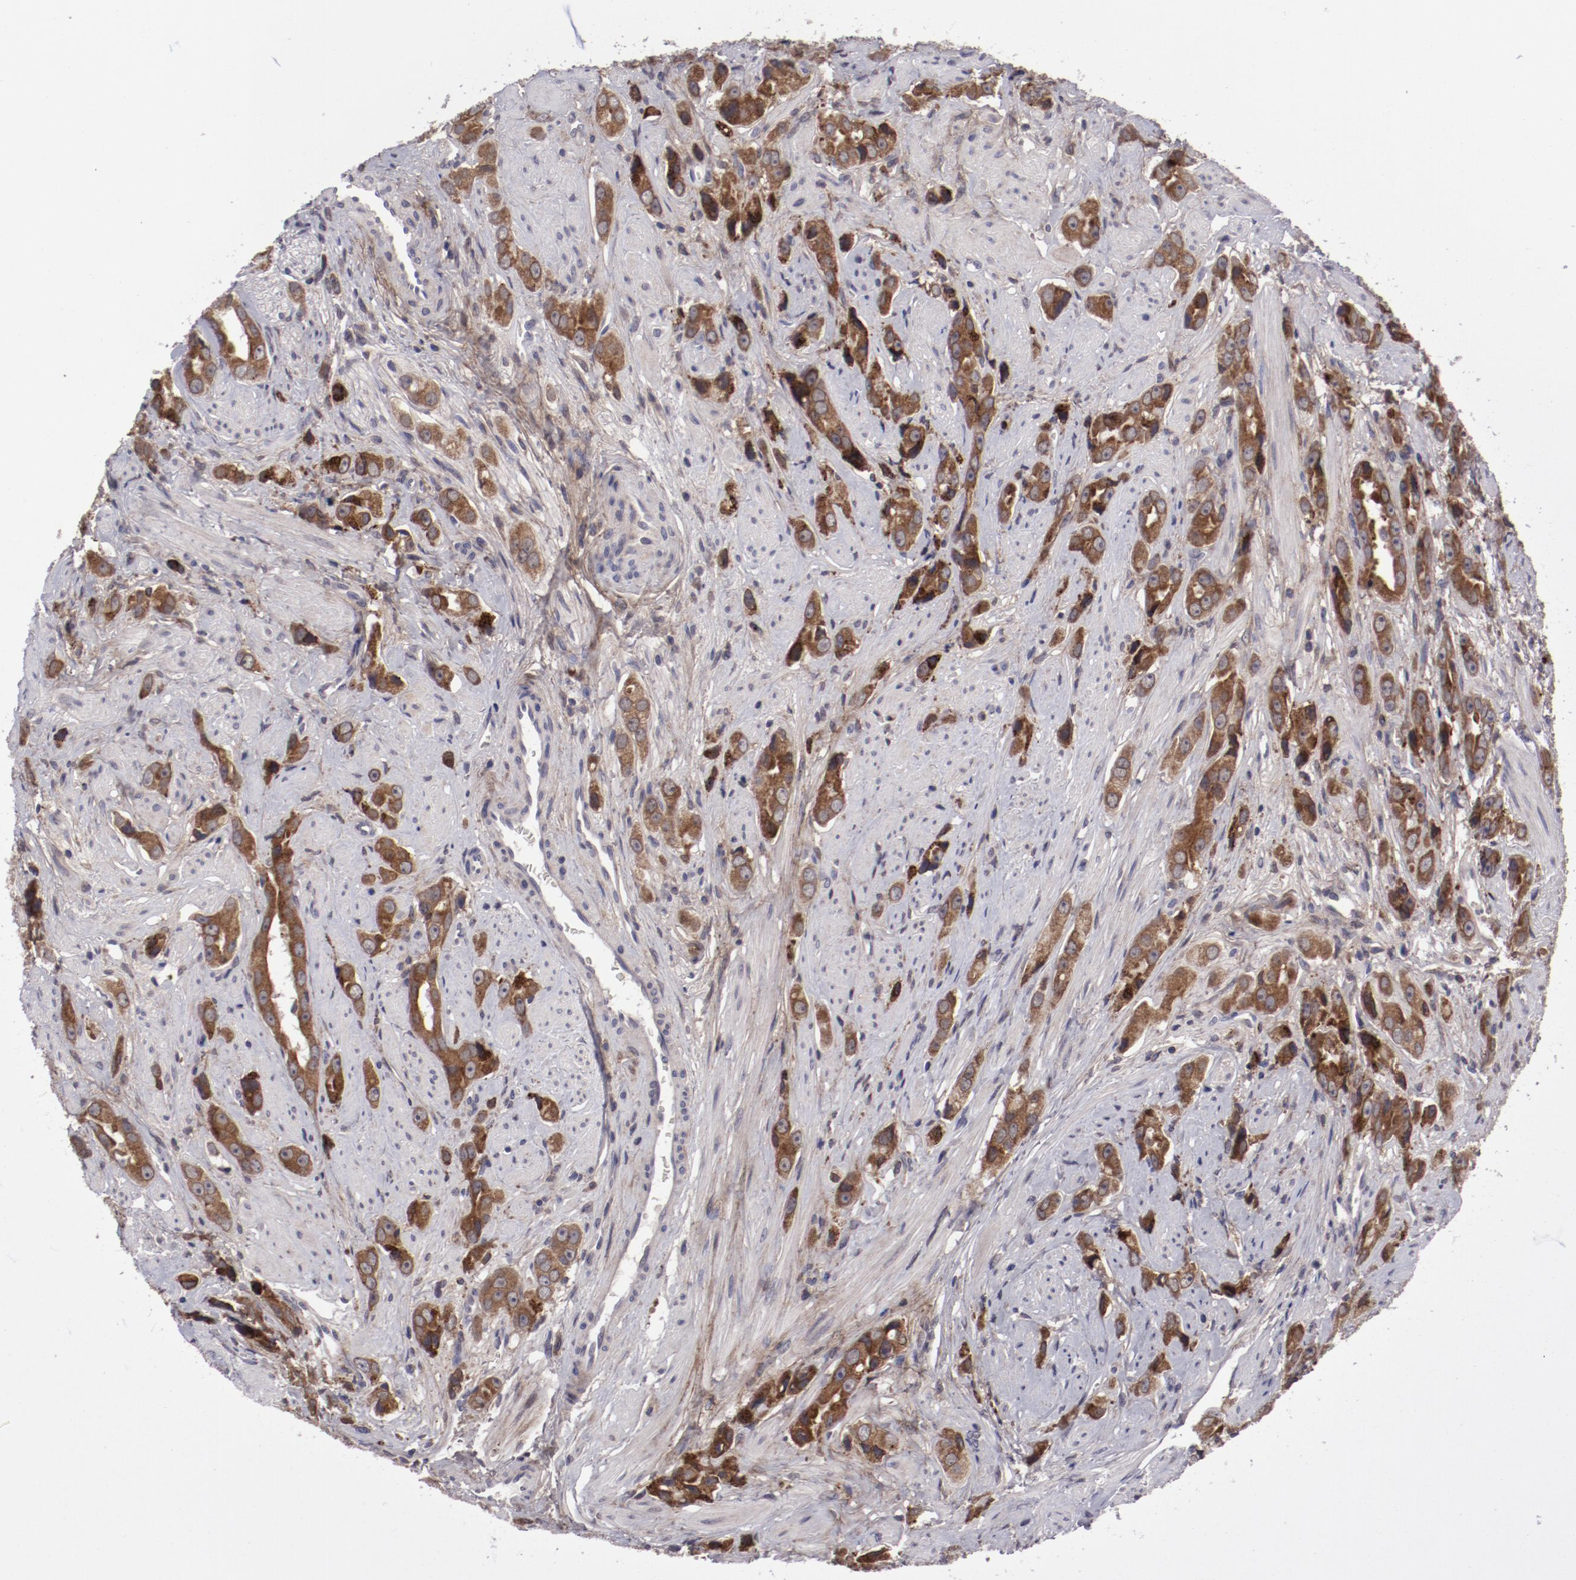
{"staining": {"intensity": "moderate", "quantity": ">75%", "location": "cytoplasmic/membranous"}, "tissue": "prostate cancer", "cell_type": "Tumor cells", "image_type": "cancer", "snomed": [{"axis": "morphology", "description": "Adenocarcinoma, Medium grade"}, {"axis": "topography", "description": "Prostate"}], "caption": "A medium amount of moderate cytoplasmic/membranous positivity is identified in approximately >75% of tumor cells in prostate medium-grade adenocarcinoma tissue.", "gene": "IL12A", "patient": {"sex": "male", "age": 53}}